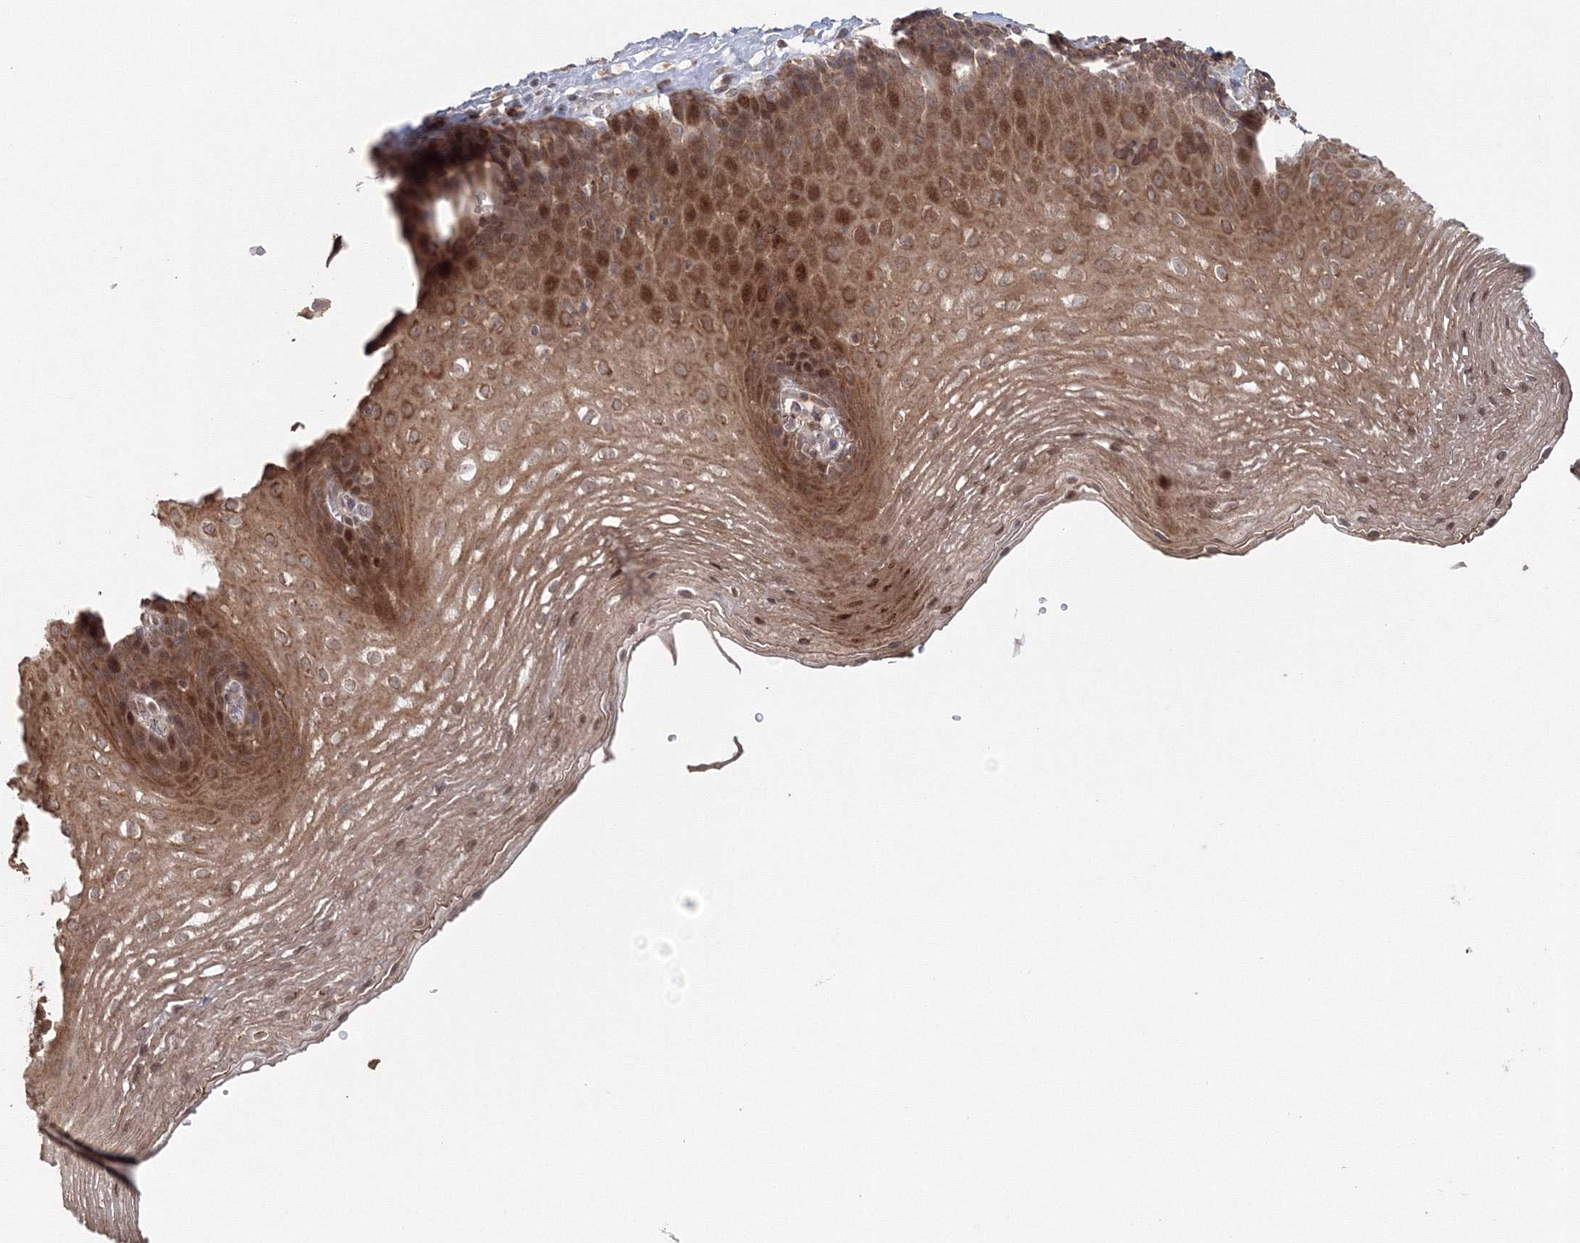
{"staining": {"intensity": "moderate", "quantity": "25%-75%", "location": "cytoplasmic/membranous,nuclear"}, "tissue": "esophagus", "cell_type": "Squamous epithelial cells", "image_type": "normal", "snomed": [{"axis": "morphology", "description": "Normal tissue, NOS"}, {"axis": "topography", "description": "Esophagus"}], "caption": "IHC image of unremarkable esophagus: human esophagus stained using immunohistochemistry (IHC) shows medium levels of moderate protein expression localized specifically in the cytoplasmic/membranous,nuclear of squamous epithelial cells, appearing as a cytoplasmic/membranous,nuclear brown color.", "gene": "TACC2", "patient": {"sex": "female", "age": 66}}